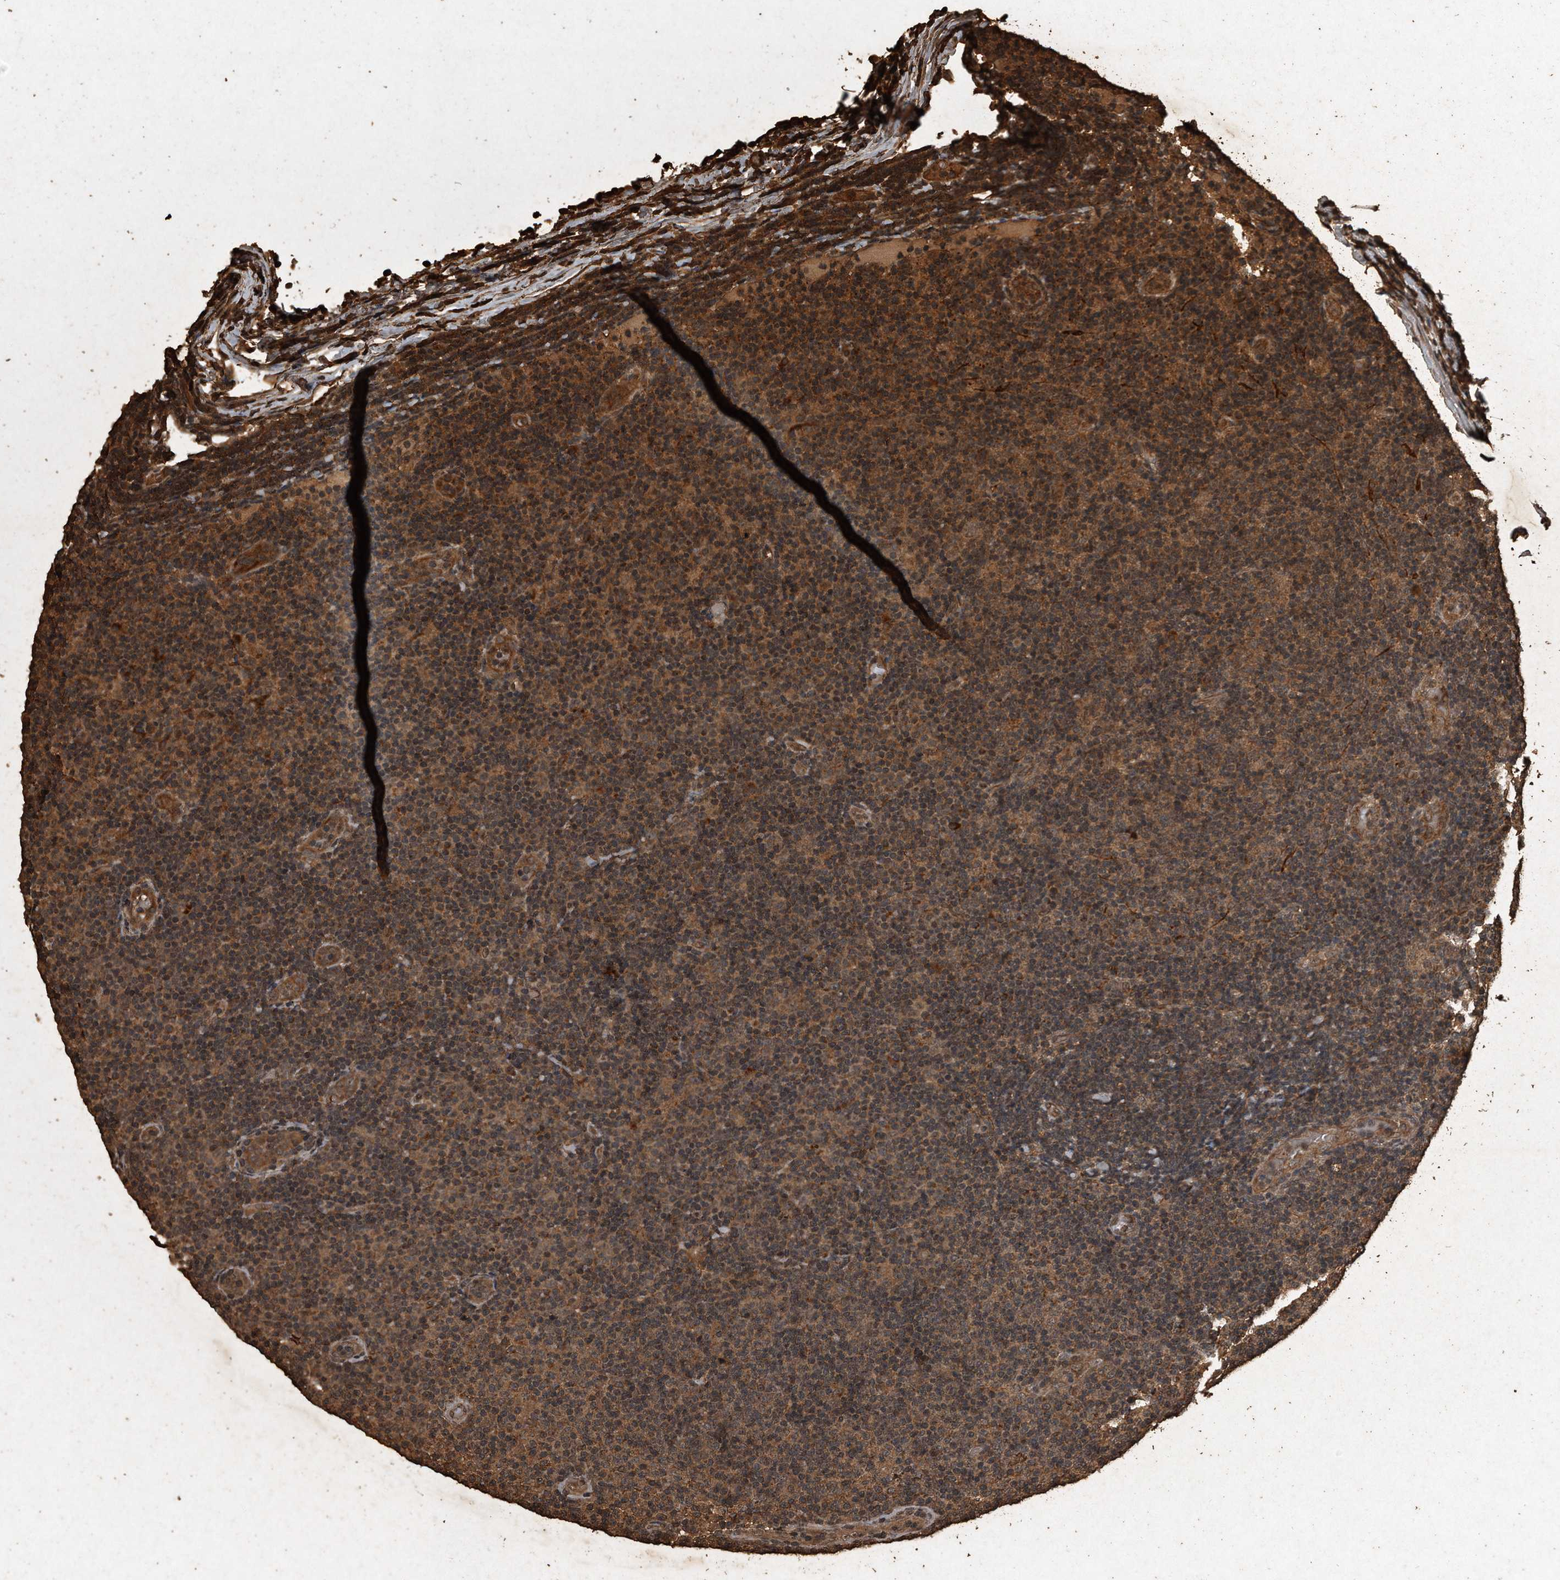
{"staining": {"intensity": "moderate", "quantity": "25%-75%", "location": "cytoplasmic/membranous"}, "tissue": "lymphoma", "cell_type": "Tumor cells", "image_type": "cancer", "snomed": [{"axis": "morphology", "description": "Malignant lymphoma, non-Hodgkin's type, Low grade"}, {"axis": "topography", "description": "Lymph node"}], "caption": "Moderate cytoplasmic/membranous protein staining is identified in approximately 25%-75% of tumor cells in lymphoma.", "gene": "CFLAR", "patient": {"sex": "male", "age": 83}}